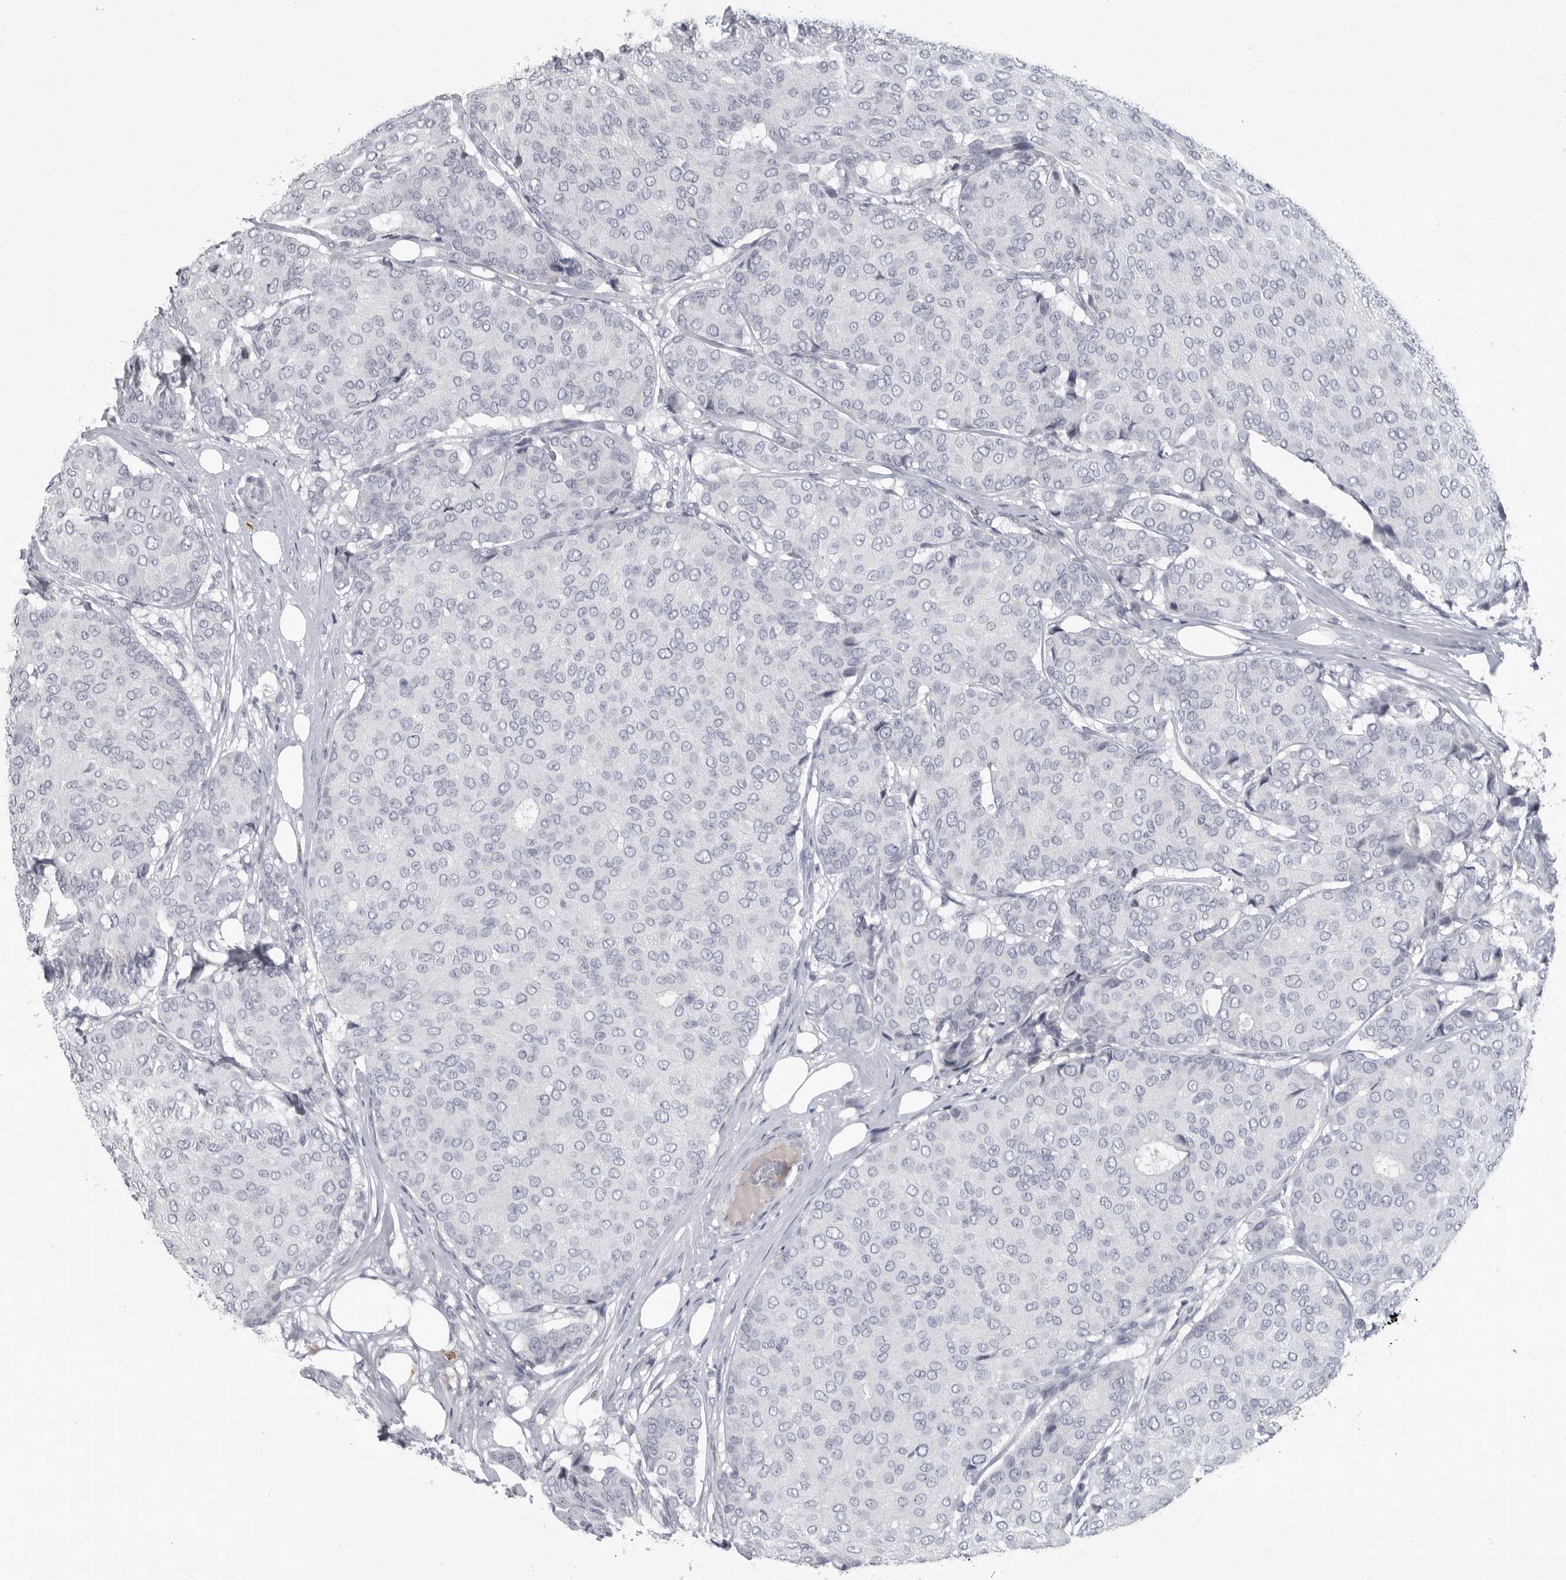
{"staining": {"intensity": "negative", "quantity": "none", "location": "none"}, "tissue": "breast cancer", "cell_type": "Tumor cells", "image_type": "cancer", "snomed": [{"axis": "morphology", "description": "Duct carcinoma"}, {"axis": "topography", "description": "Breast"}], "caption": "Tumor cells are negative for brown protein staining in breast invasive ductal carcinoma. (DAB immunohistochemistry (IHC) visualized using brightfield microscopy, high magnification).", "gene": "SLC25A39", "patient": {"sex": "female", "age": 75}}